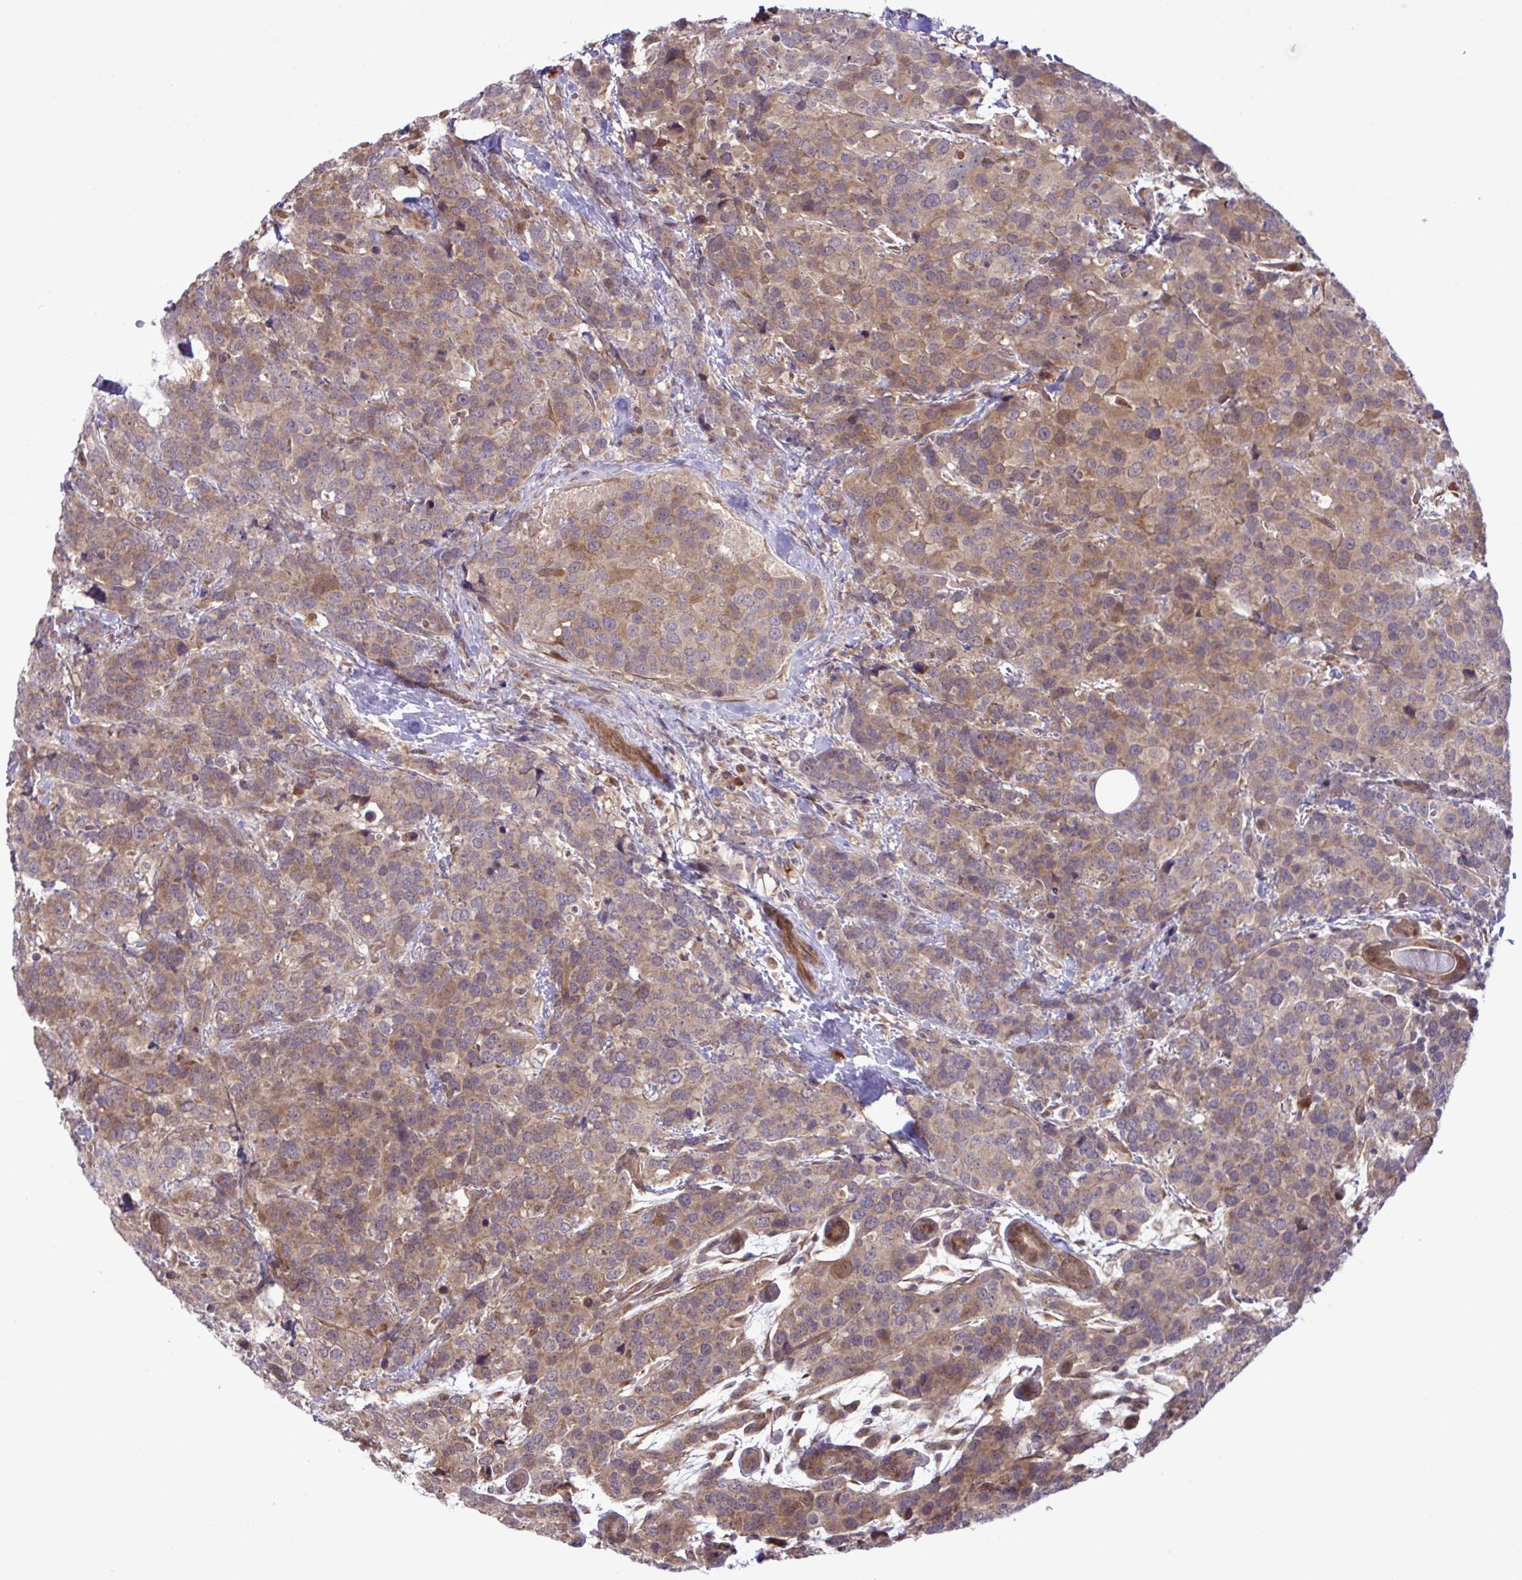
{"staining": {"intensity": "moderate", "quantity": ">75%", "location": "cytoplasmic/membranous"}, "tissue": "breast cancer", "cell_type": "Tumor cells", "image_type": "cancer", "snomed": [{"axis": "morphology", "description": "Lobular carcinoma"}, {"axis": "topography", "description": "Breast"}], "caption": "Immunohistochemistry photomicrograph of breast cancer (lobular carcinoma) stained for a protein (brown), which shows medium levels of moderate cytoplasmic/membranous positivity in approximately >75% of tumor cells.", "gene": "CMPK1", "patient": {"sex": "female", "age": 59}}